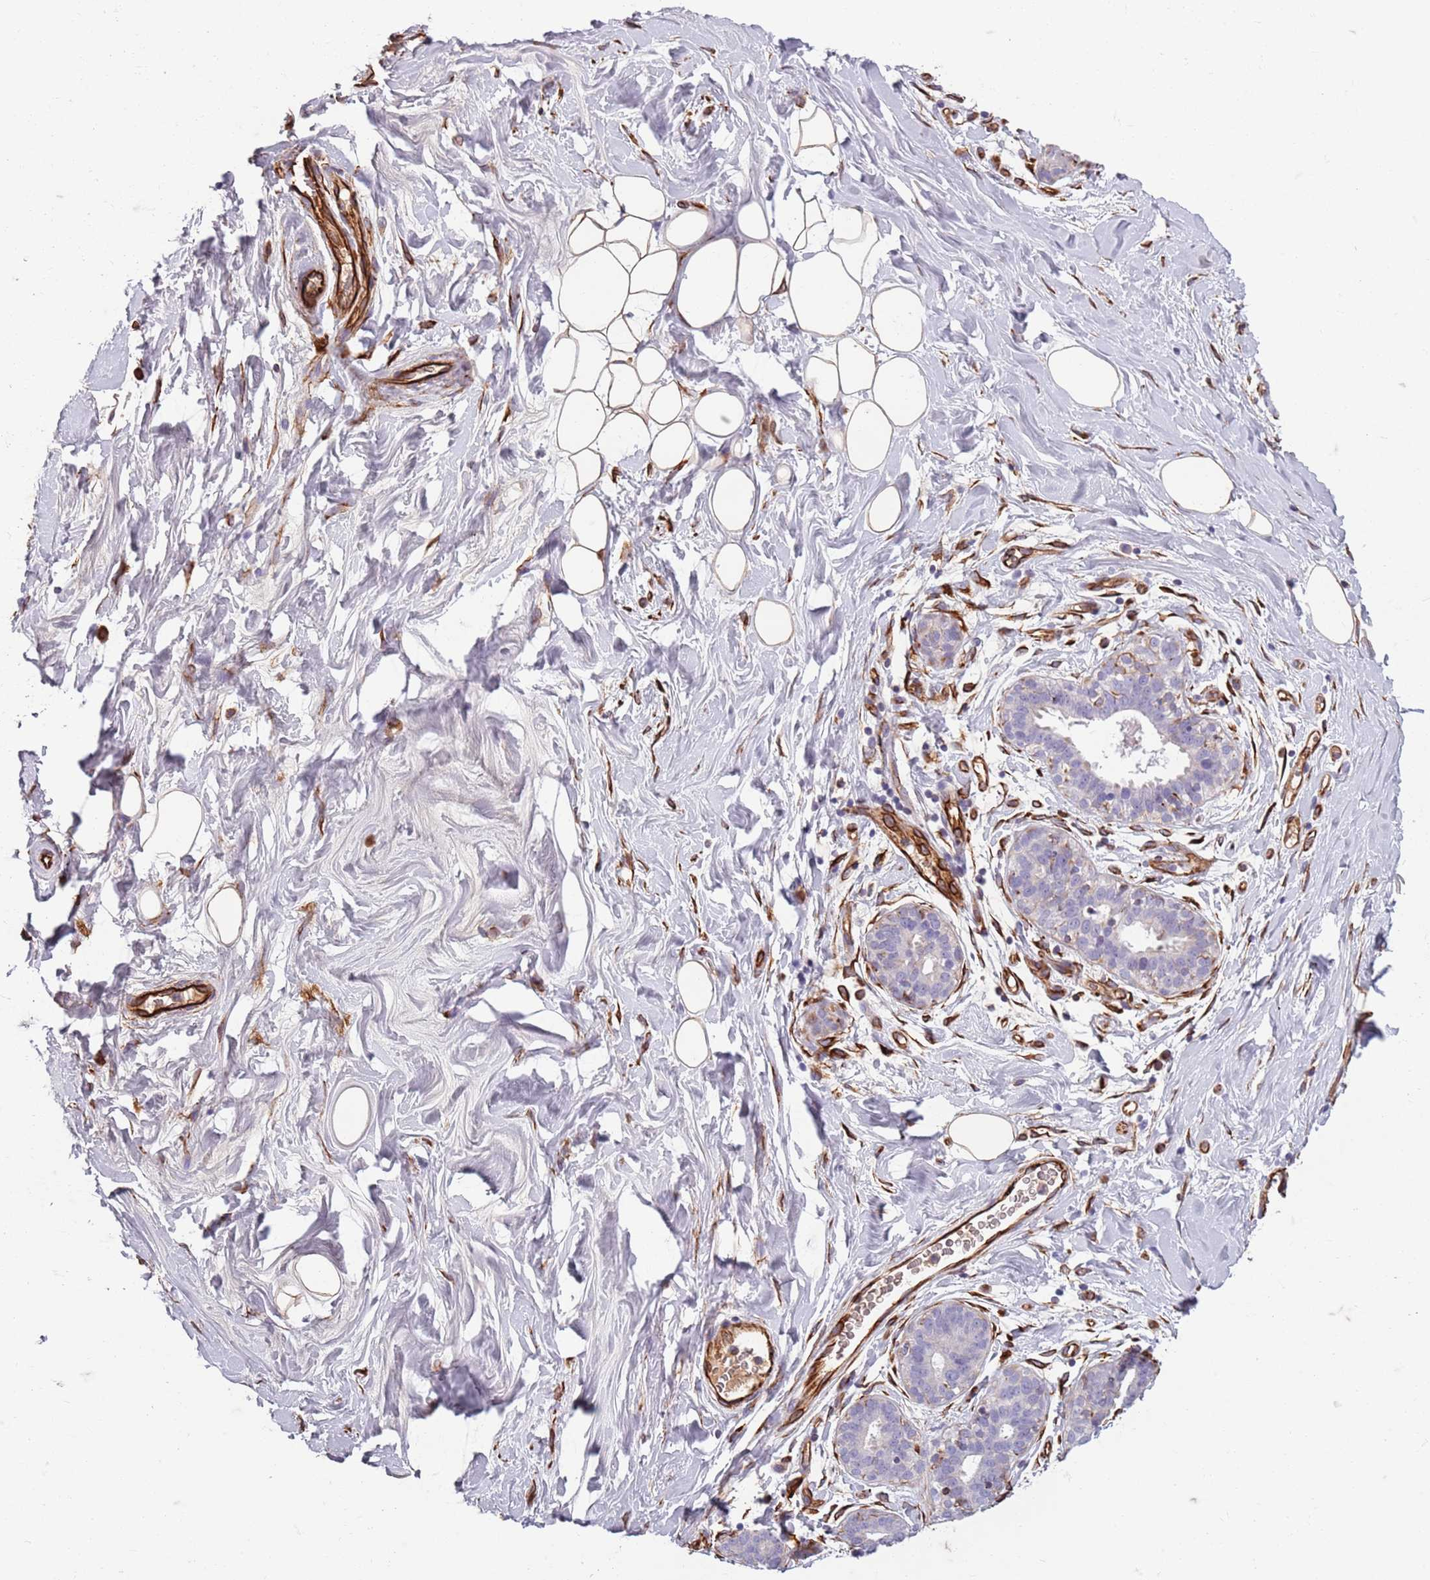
{"staining": {"intensity": "strong", "quantity": "25%-75%", "location": "cytoplasmic/membranous"}, "tissue": "adipose tissue", "cell_type": "Adipocytes", "image_type": "normal", "snomed": [{"axis": "morphology", "description": "Normal tissue, NOS"}, {"axis": "topography", "description": "Breast"}], "caption": "A high amount of strong cytoplasmic/membranous positivity is appreciated in approximately 25%-75% of adipocytes in unremarkable adipose tissue.", "gene": "TAS2R38", "patient": {"sex": "female", "age": 26}}